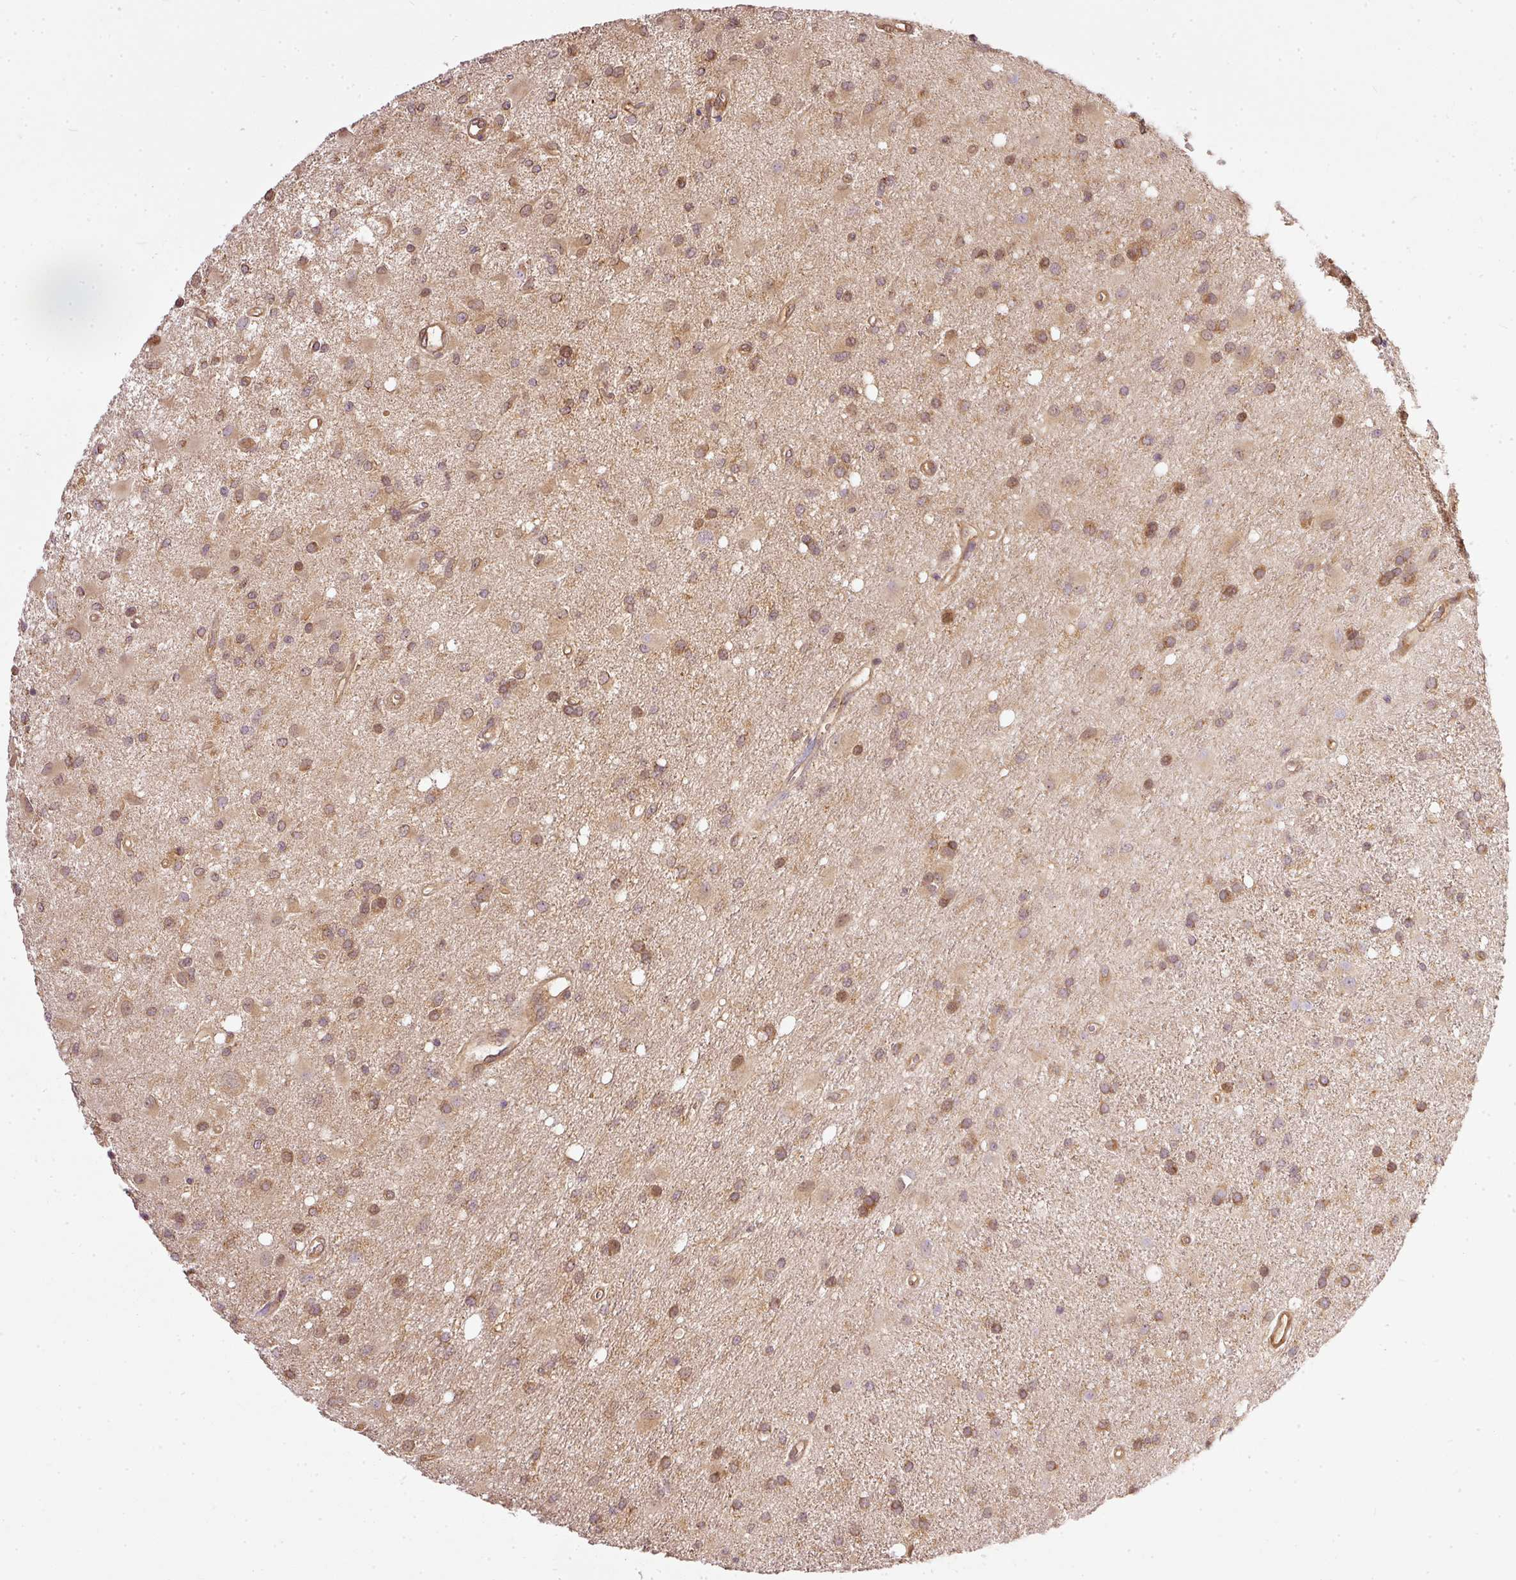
{"staining": {"intensity": "moderate", "quantity": ">75%", "location": "cytoplasmic/membranous"}, "tissue": "glioma", "cell_type": "Tumor cells", "image_type": "cancer", "snomed": [{"axis": "morphology", "description": "Glioma, malignant, High grade"}, {"axis": "topography", "description": "Brain"}], "caption": "Brown immunohistochemical staining in human glioma shows moderate cytoplasmic/membranous positivity in approximately >75% of tumor cells.", "gene": "MIF4GD", "patient": {"sex": "male", "age": 67}}